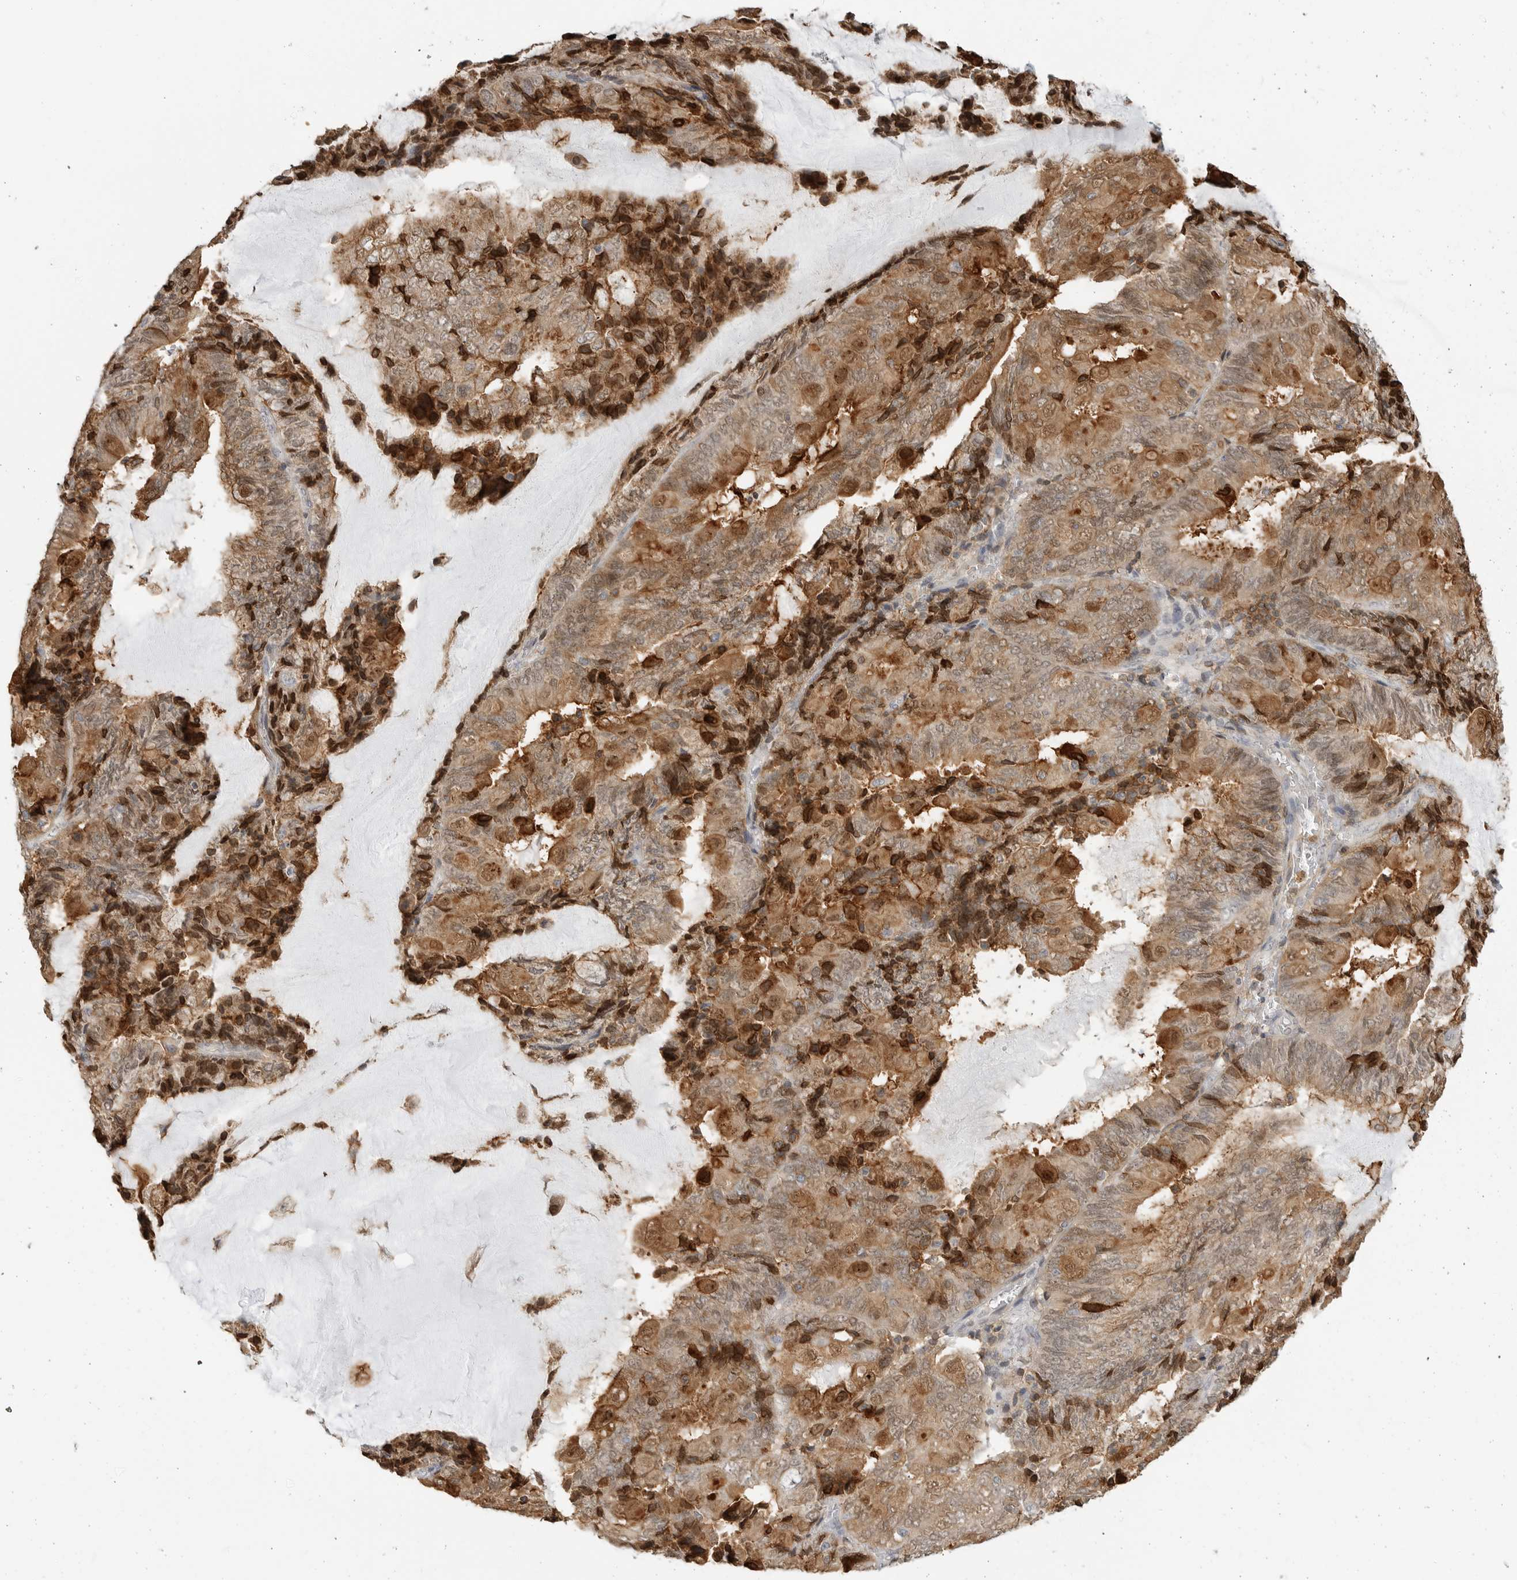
{"staining": {"intensity": "moderate", "quantity": ">75%", "location": "cytoplasmic/membranous"}, "tissue": "endometrial cancer", "cell_type": "Tumor cells", "image_type": "cancer", "snomed": [{"axis": "morphology", "description": "Adenocarcinoma, NOS"}, {"axis": "topography", "description": "Endometrium"}], "caption": "Immunohistochemistry (IHC) of endometrial adenocarcinoma demonstrates medium levels of moderate cytoplasmic/membranous staining in about >75% of tumor cells. (DAB IHC with brightfield microscopy, high magnification).", "gene": "ANXA11", "patient": {"sex": "female", "age": 81}}